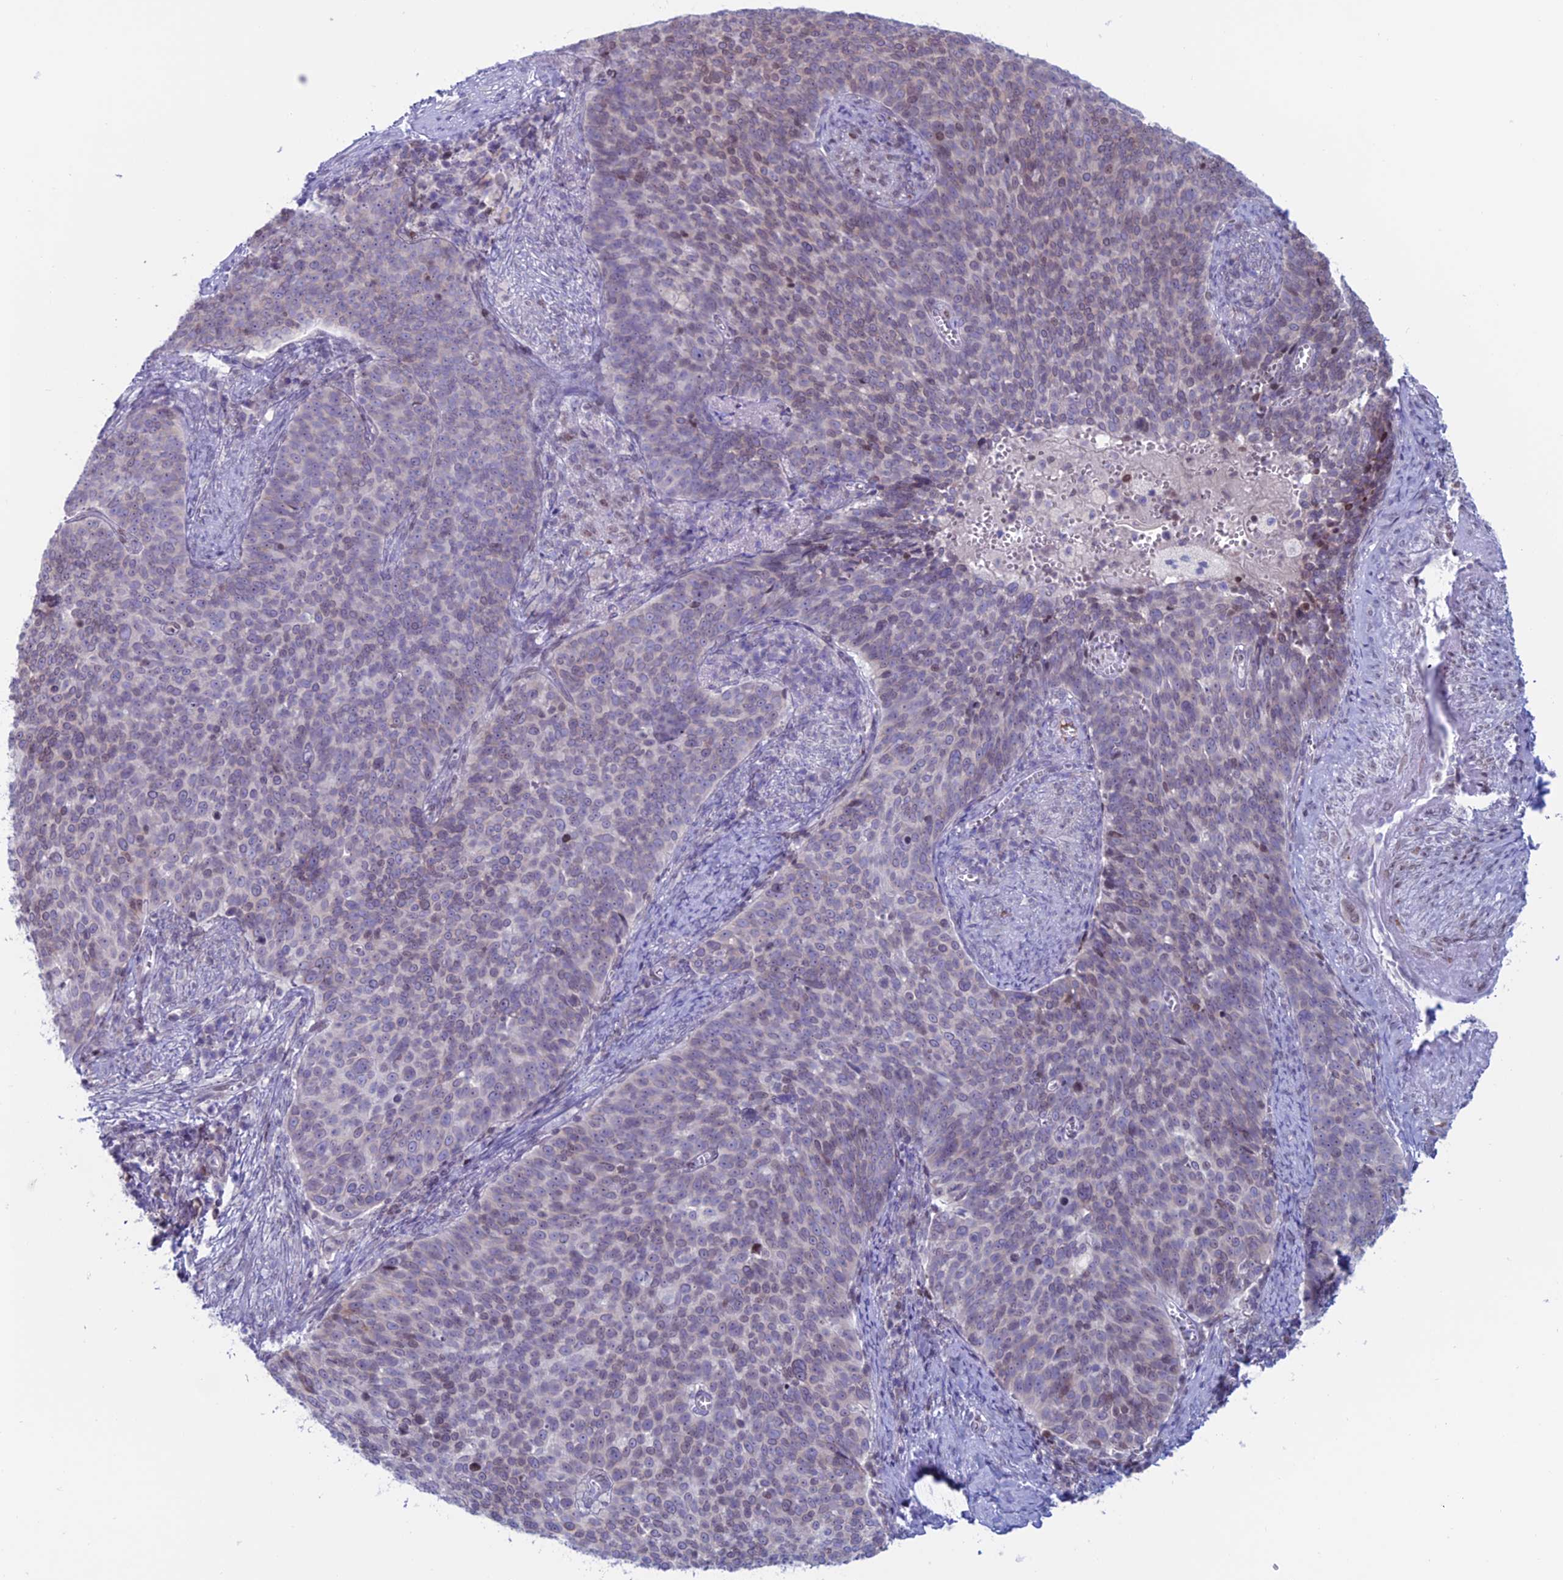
{"staining": {"intensity": "weak", "quantity": "<25%", "location": "nuclear"}, "tissue": "cervical cancer", "cell_type": "Tumor cells", "image_type": "cancer", "snomed": [{"axis": "morphology", "description": "Normal tissue, NOS"}, {"axis": "morphology", "description": "Squamous cell carcinoma, NOS"}, {"axis": "topography", "description": "Cervix"}], "caption": "Tumor cells show no significant expression in squamous cell carcinoma (cervical). (DAB IHC with hematoxylin counter stain).", "gene": "CERS6", "patient": {"sex": "female", "age": 39}}